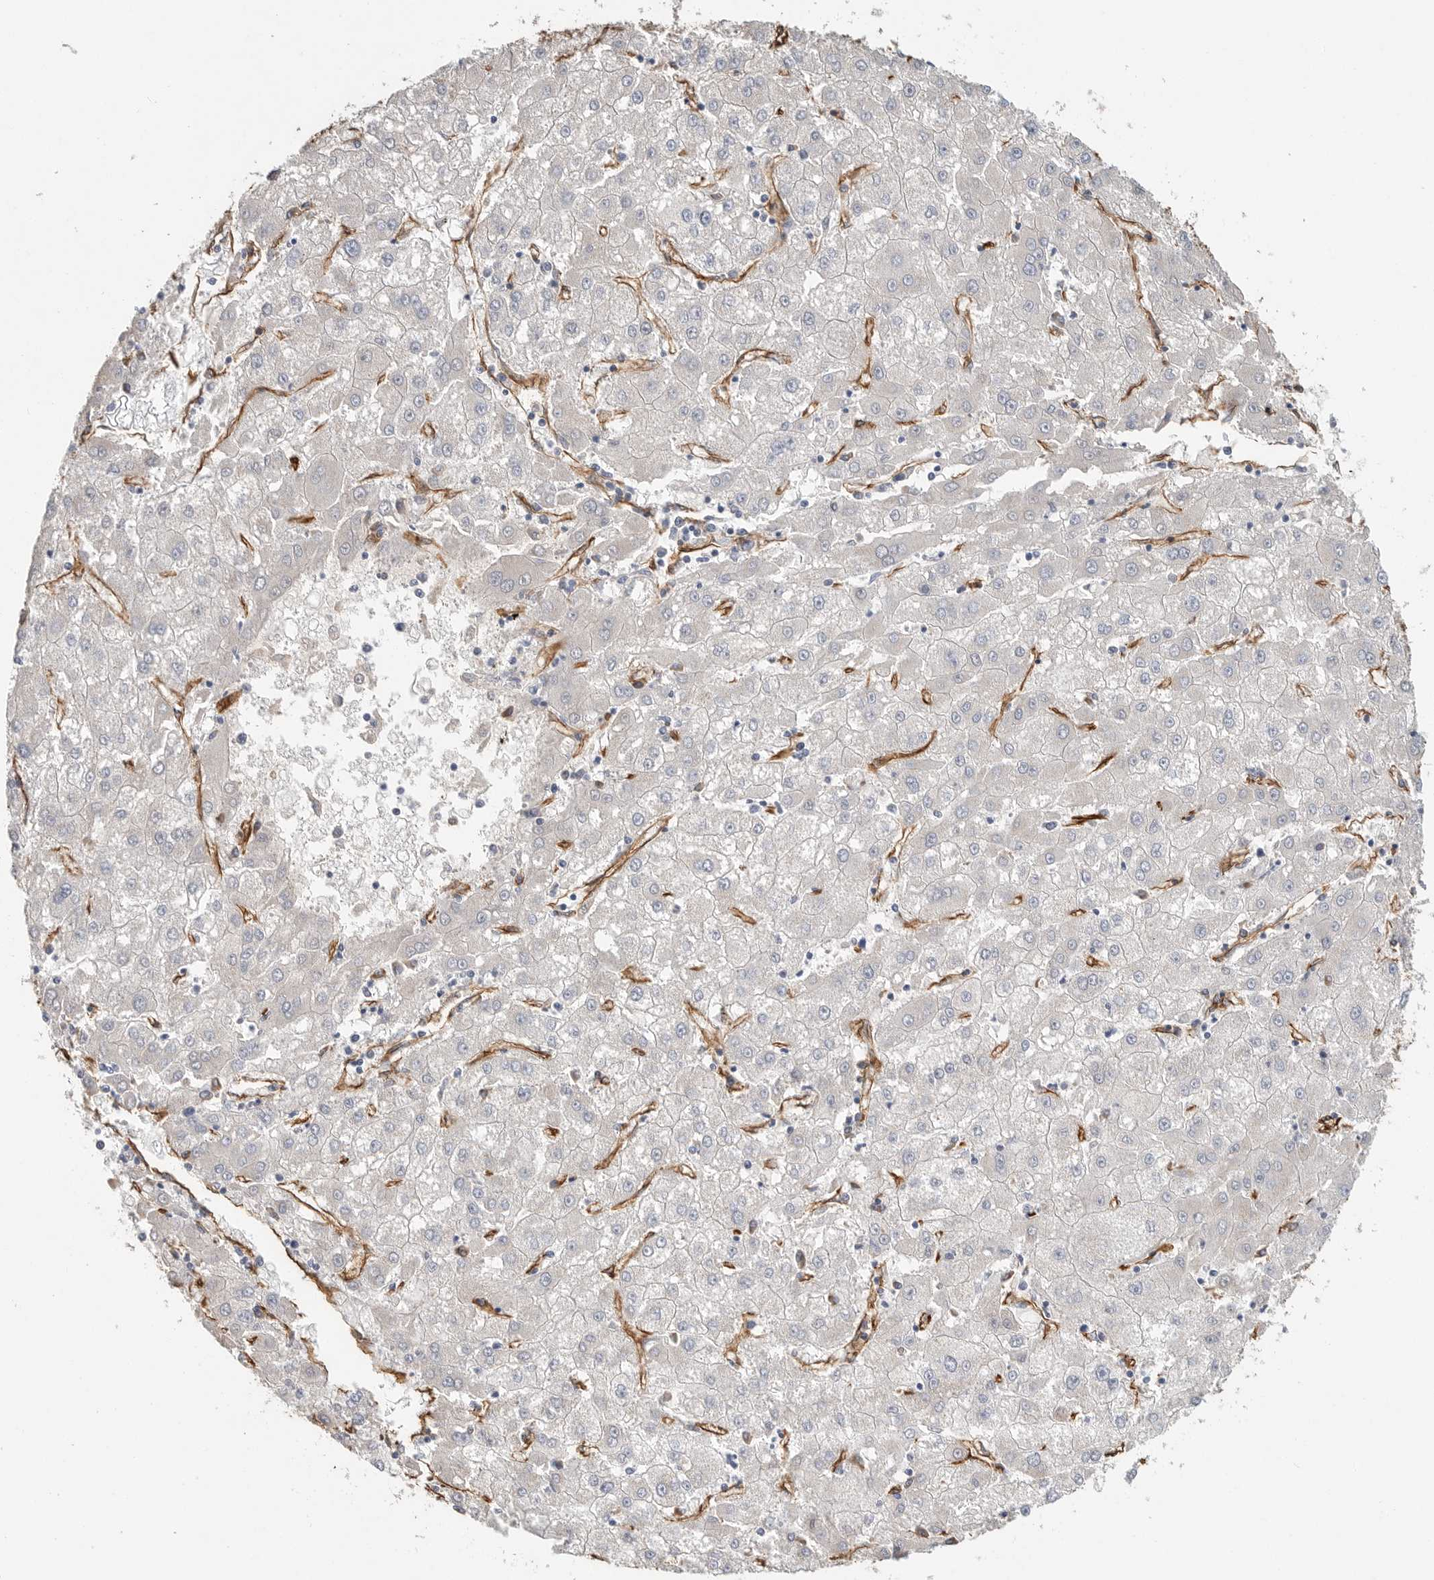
{"staining": {"intensity": "negative", "quantity": "none", "location": "none"}, "tissue": "liver cancer", "cell_type": "Tumor cells", "image_type": "cancer", "snomed": [{"axis": "morphology", "description": "Carcinoma, Hepatocellular, NOS"}, {"axis": "topography", "description": "Liver"}], "caption": "IHC micrograph of neoplastic tissue: human liver hepatocellular carcinoma stained with DAB (3,3'-diaminobenzidine) displays no significant protein staining in tumor cells.", "gene": "JMJD4", "patient": {"sex": "male", "age": 72}}